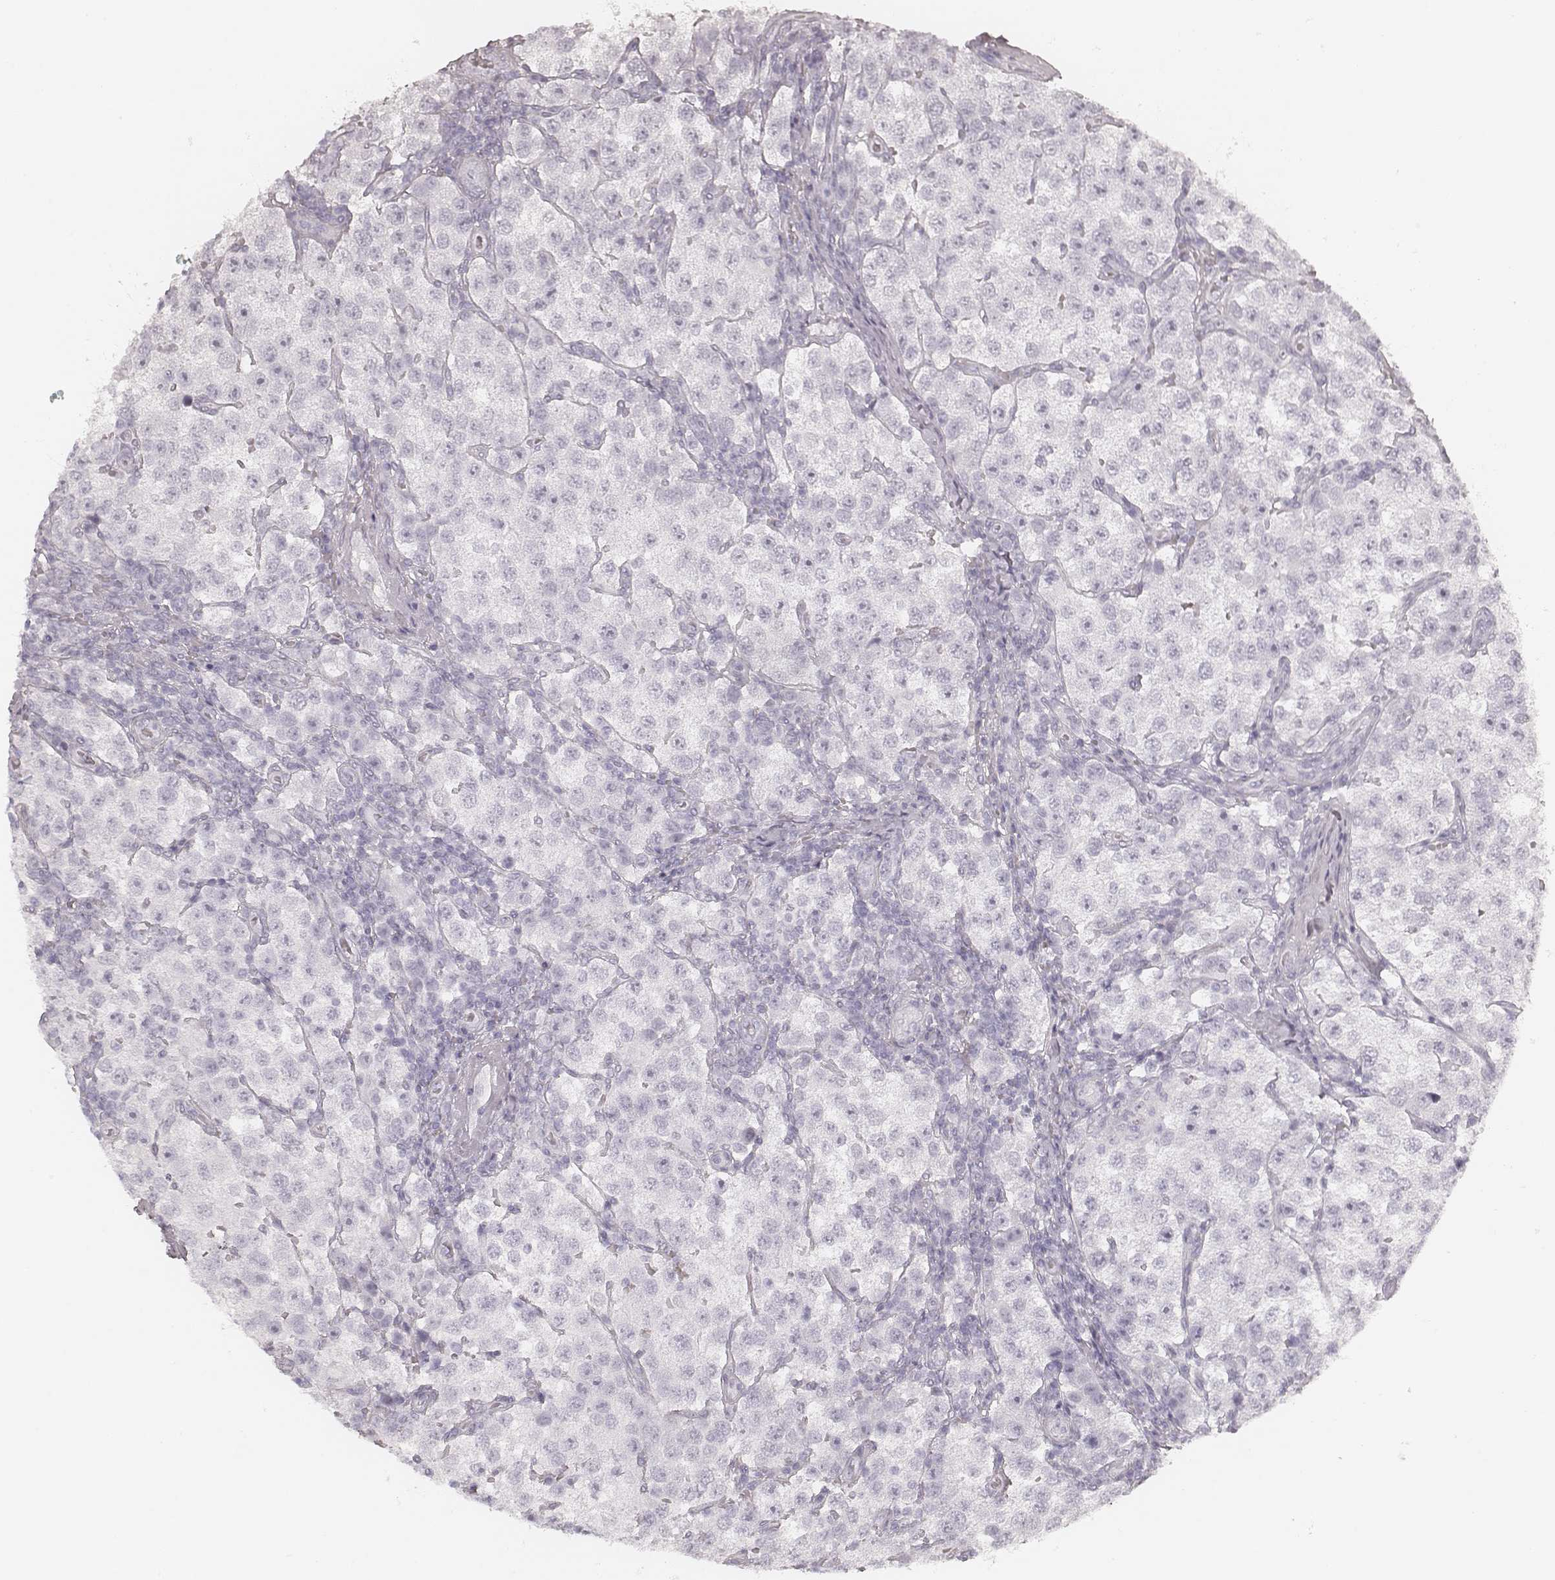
{"staining": {"intensity": "negative", "quantity": "none", "location": "none"}, "tissue": "testis cancer", "cell_type": "Tumor cells", "image_type": "cancer", "snomed": [{"axis": "morphology", "description": "Seminoma, NOS"}, {"axis": "topography", "description": "Testis"}], "caption": "Tumor cells are negative for protein expression in human testis cancer (seminoma).", "gene": "KRT31", "patient": {"sex": "male", "age": 37}}